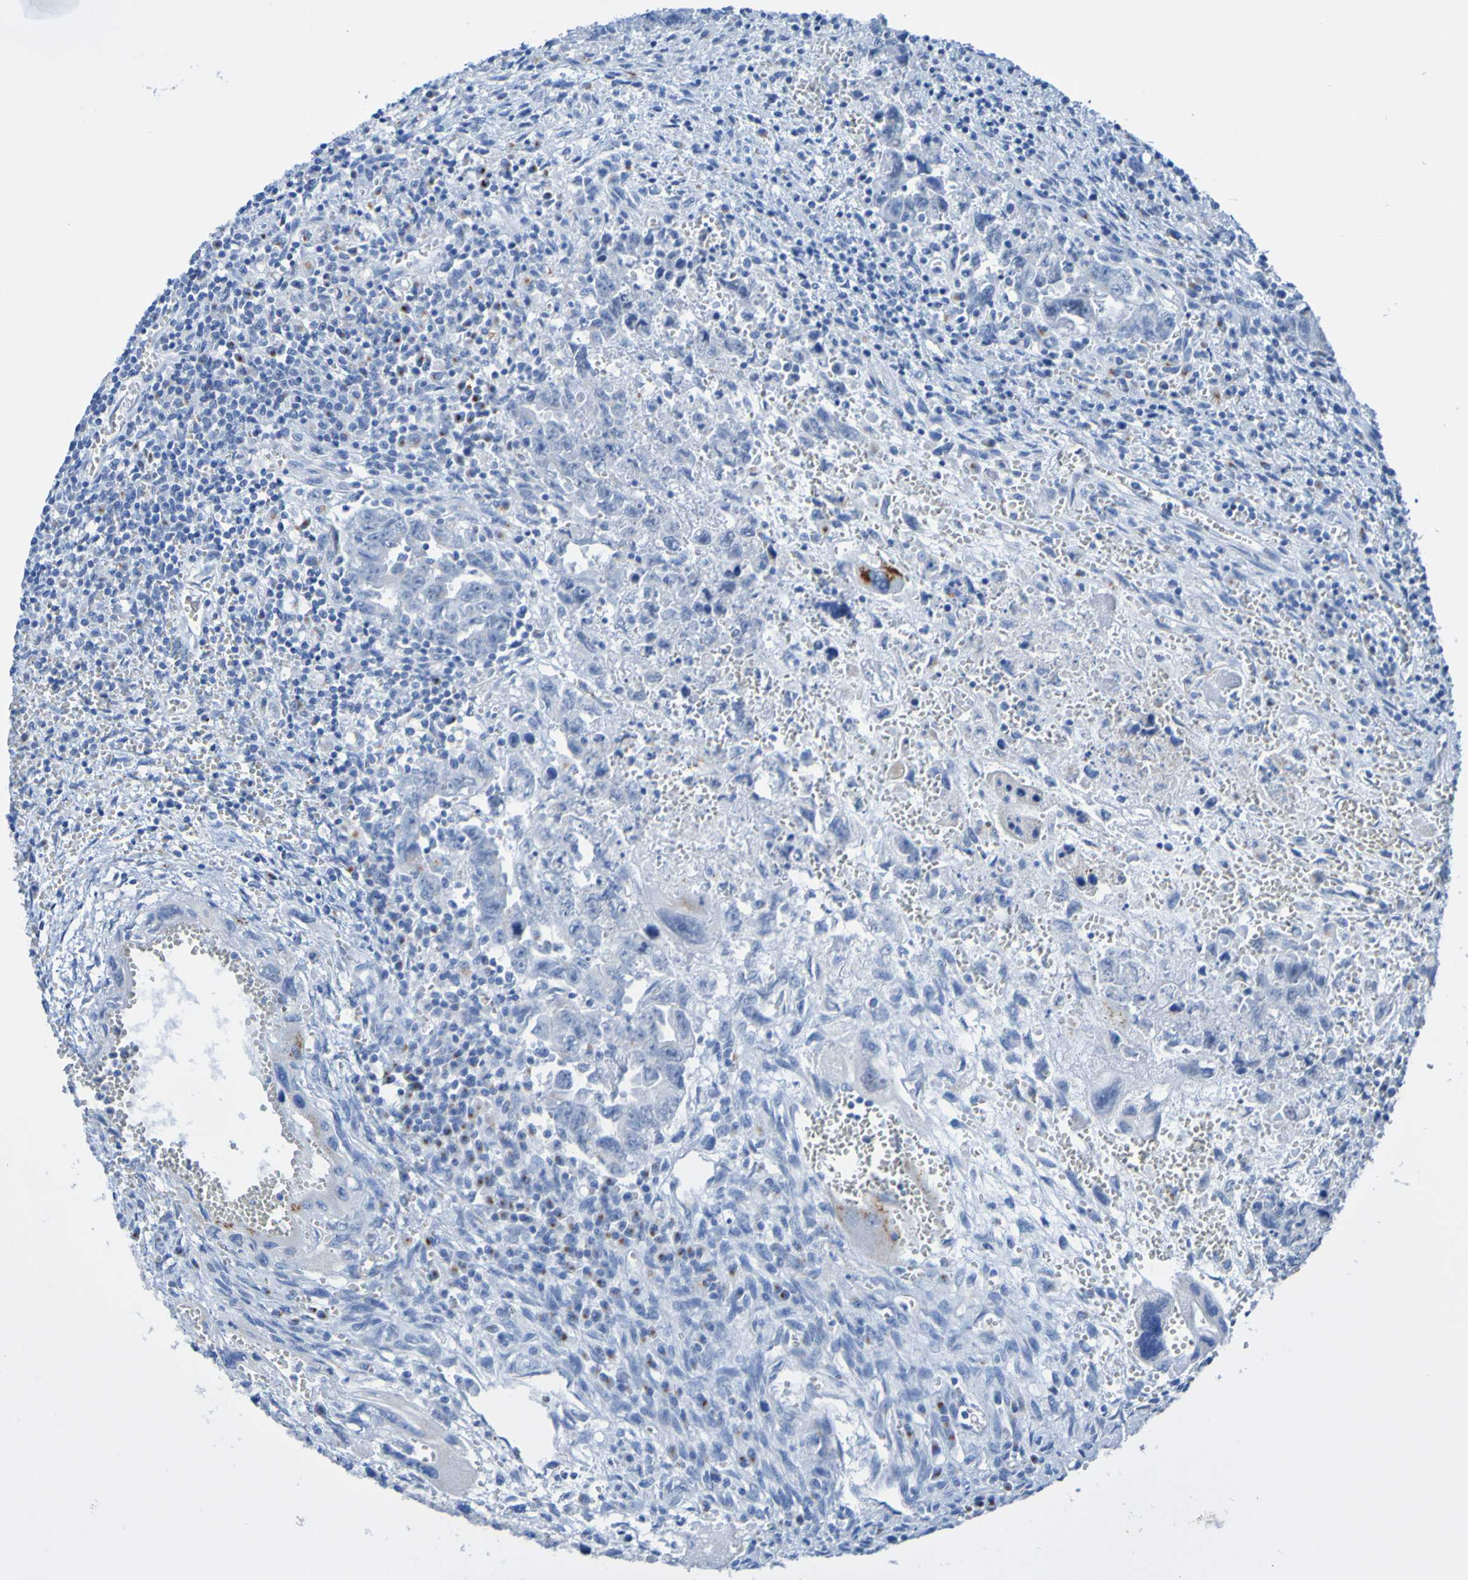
{"staining": {"intensity": "weak", "quantity": "<25%", "location": "cytoplasmic/membranous"}, "tissue": "testis cancer", "cell_type": "Tumor cells", "image_type": "cancer", "snomed": [{"axis": "morphology", "description": "Carcinoma, Embryonal, NOS"}, {"axis": "topography", "description": "Testis"}], "caption": "Immunohistochemistry photomicrograph of neoplastic tissue: embryonal carcinoma (testis) stained with DAB (3,3'-diaminobenzidine) displays no significant protein expression in tumor cells.", "gene": "ACMSD", "patient": {"sex": "male", "age": 28}}